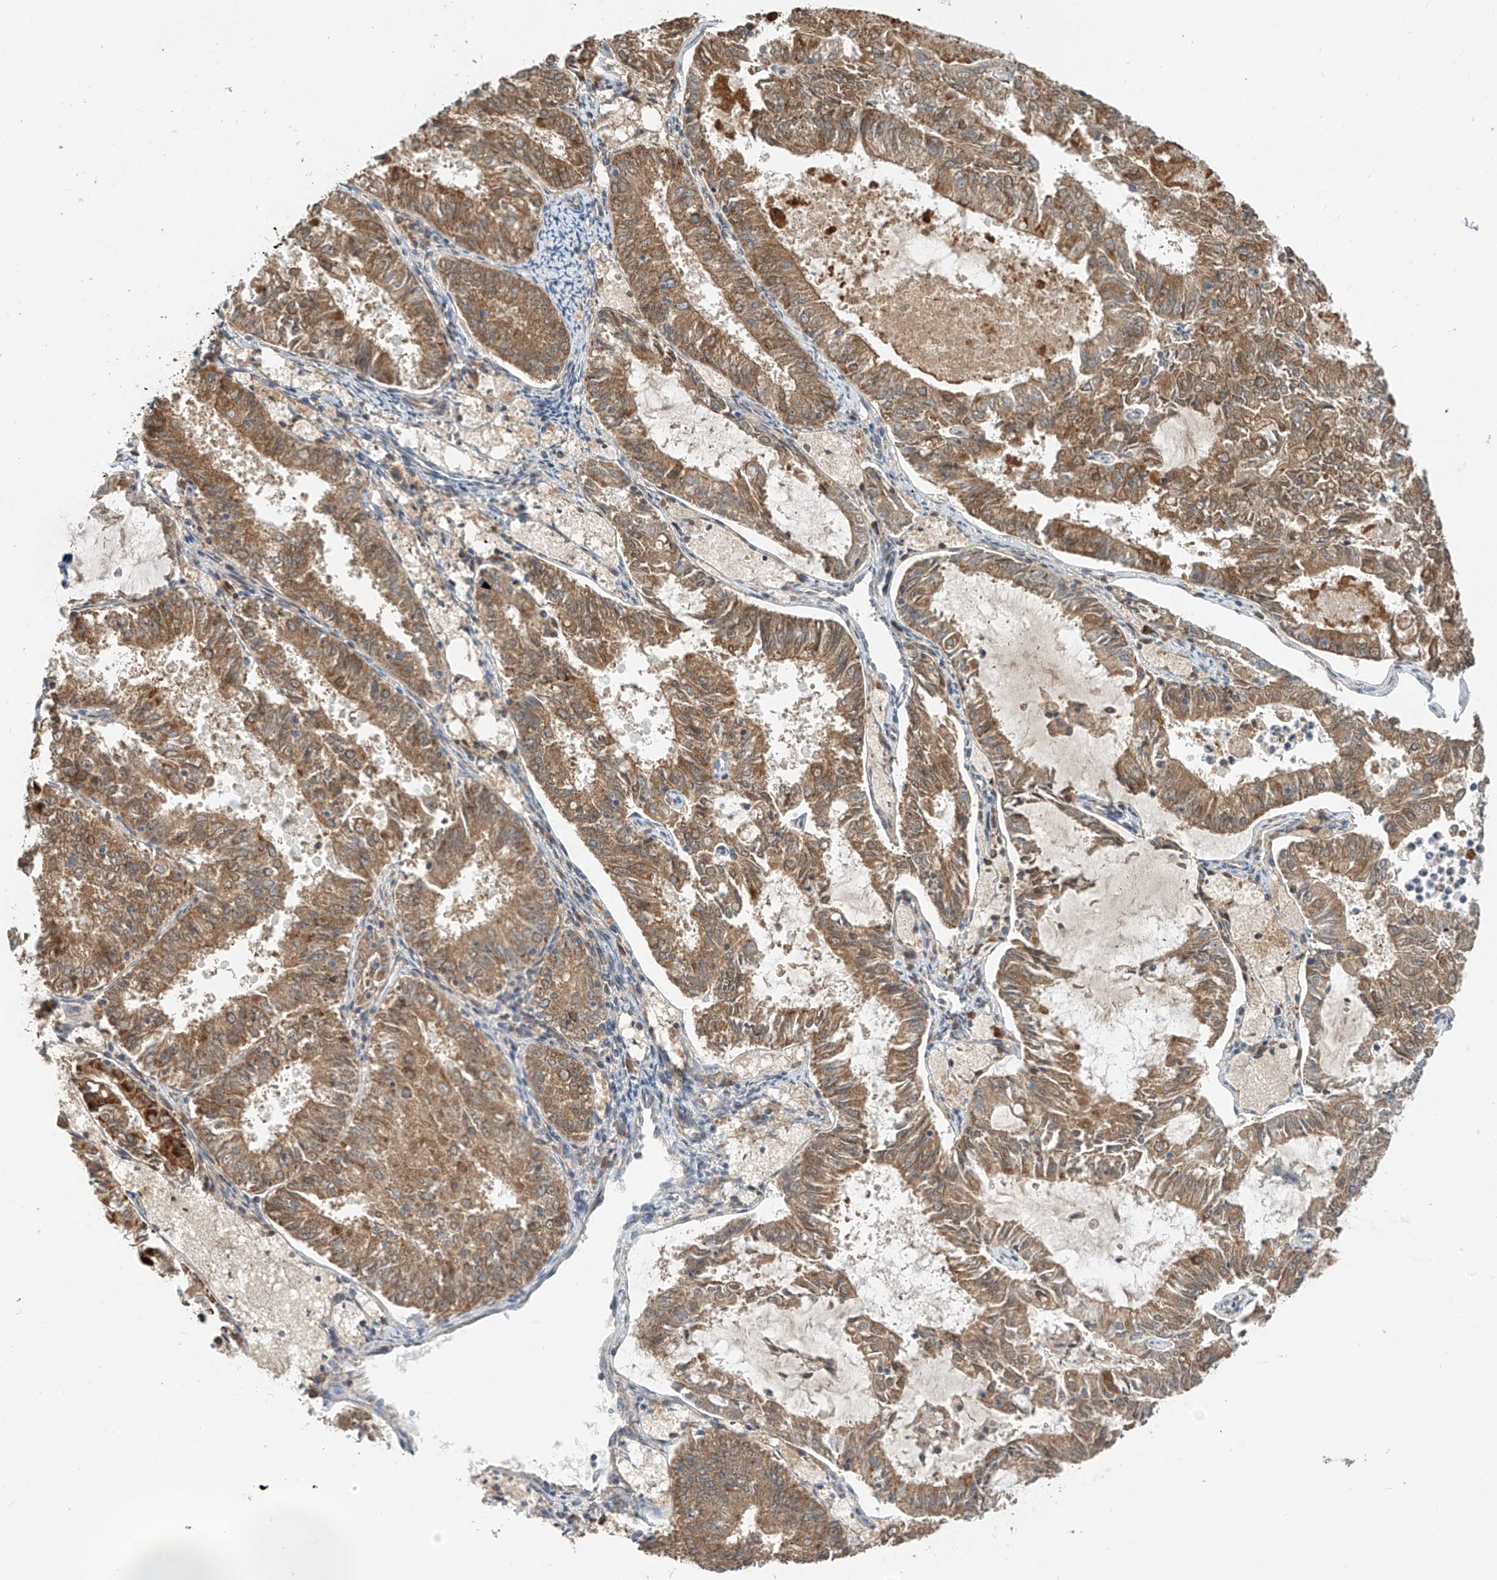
{"staining": {"intensity": "moderate", "quantity": ">75%", "location": "cytoplasmic/membranous"}, "tissue": "endometrial cancer", "cell_type": "Tumor cells", "image_type": "cancer", "snomed": [{"axis": "morphology", "description": "Adenocarcinoma, NOS"}, {"axis": "topography", "description": "Endometrium"}], "caption": "Adenocarcinoma (endometrial) stained with immunohistochemistry shows moderate cytoplasmic/membranous staining in approximately >75% of tumor cells.", "gene": "PPA2", "patient": {"sex": "female", "age": 57}}